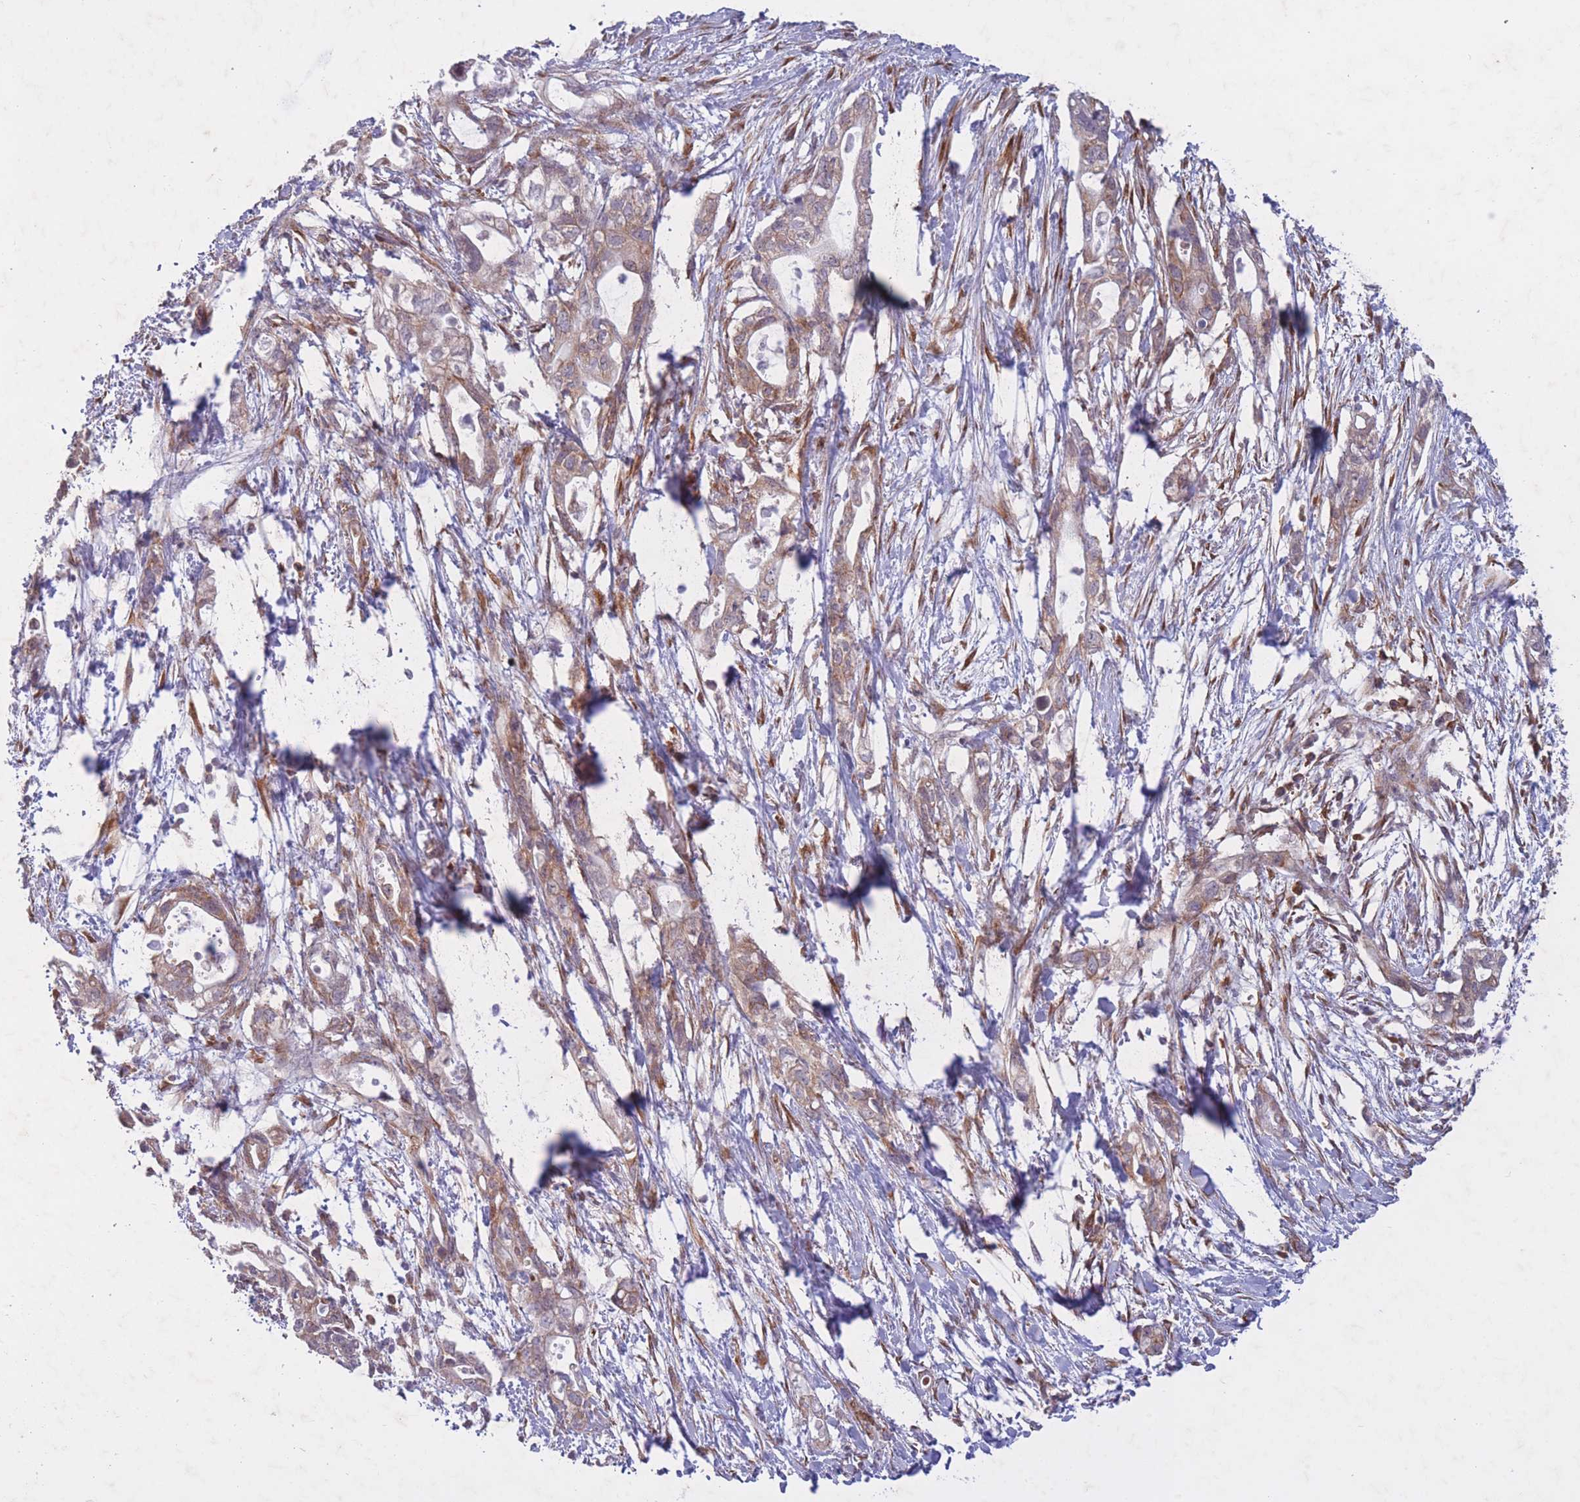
{"staining": {"intensity": "weak", "quantity": ">75%", "location": "cytoplasmic/membranous"}, "tissue": "pancreatic cancer", "cell_type": "Tumor cells", "image_type": "cancer", "snomed": [{"axis": "morphology", "description": "Adenocarcinoma, NOS"}, {"axis": "topography", "description": "Pancreas"}], "caption": "Brown immunohistochemical staining in adenocarcinoma (pancreatic) demonstrates weak cytoplasmic/membranous staining in approximately >75% of tumor cells. (Stains: DAB in brown, nuclei in blue, Microscopy: brightfield microscopy at high magnification).", "gene": "CCDC124", "patient": {"sex": "female", "age": 72}}